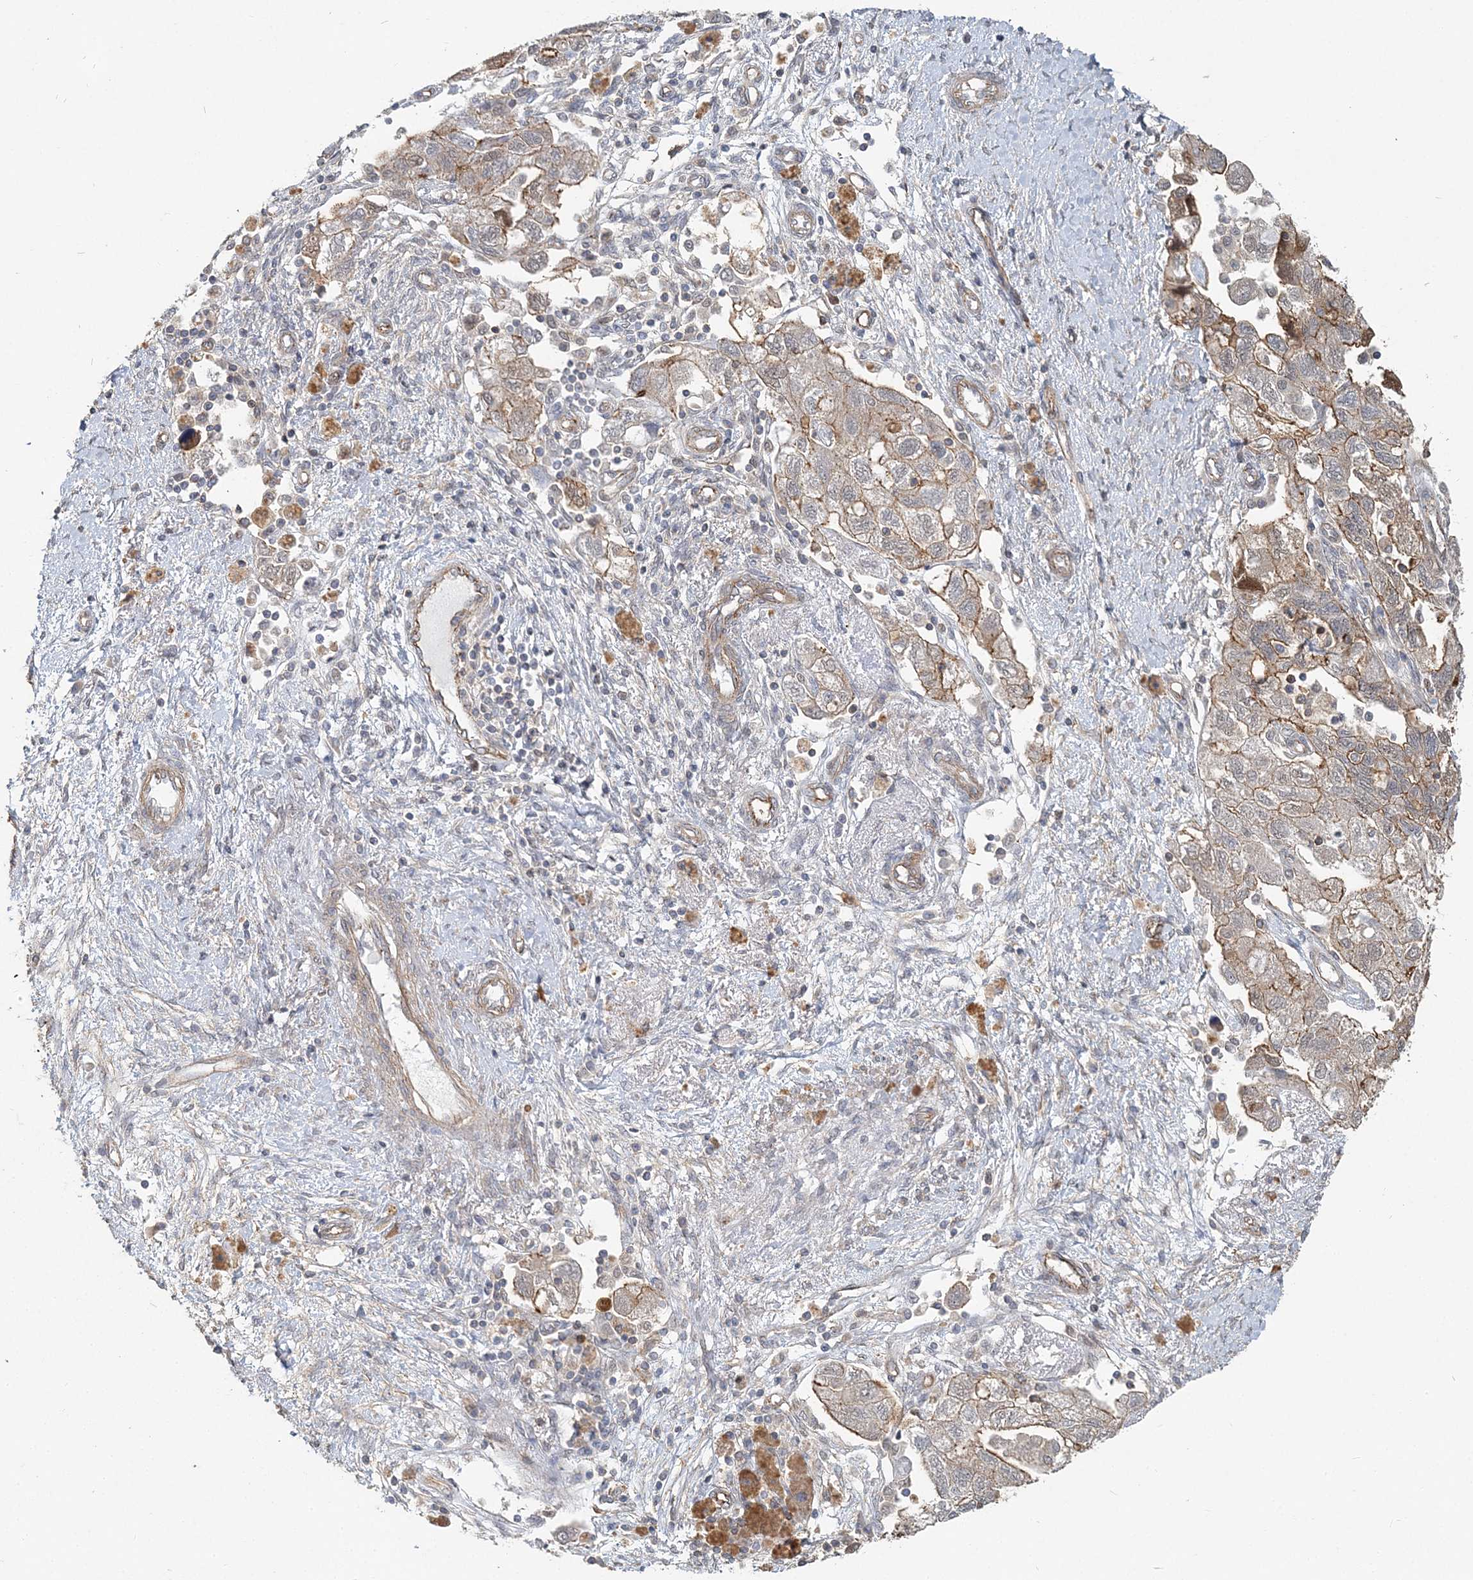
{"staining": {"intensity": "moderate", "quantity": "25%-75%", "location": "cytoplasmic/membranous"}, "tissue": "ovarian cancer", "cell_type": "Tumor cells", "image_type": "cancer", "snomed": [{"axis": "morphology", "description": "Carcinoma, NOS"}, {"axis": "morphology", "description": "Cystadenocarcinoma, serous, NOS"}, {"axis": "topography", "description": "Ovary"}], "caption": "Ovarian cancer was stained to show a protein in brown. There is medium levels of moderate cytoplasmic/membranous staining in approximately 25%-75% of tumor cells. (DAB = brown stain, brightfield microscopy at high magnification).", "gene": "MAT2B", "patient": {"sex": "female", "age": 69}}